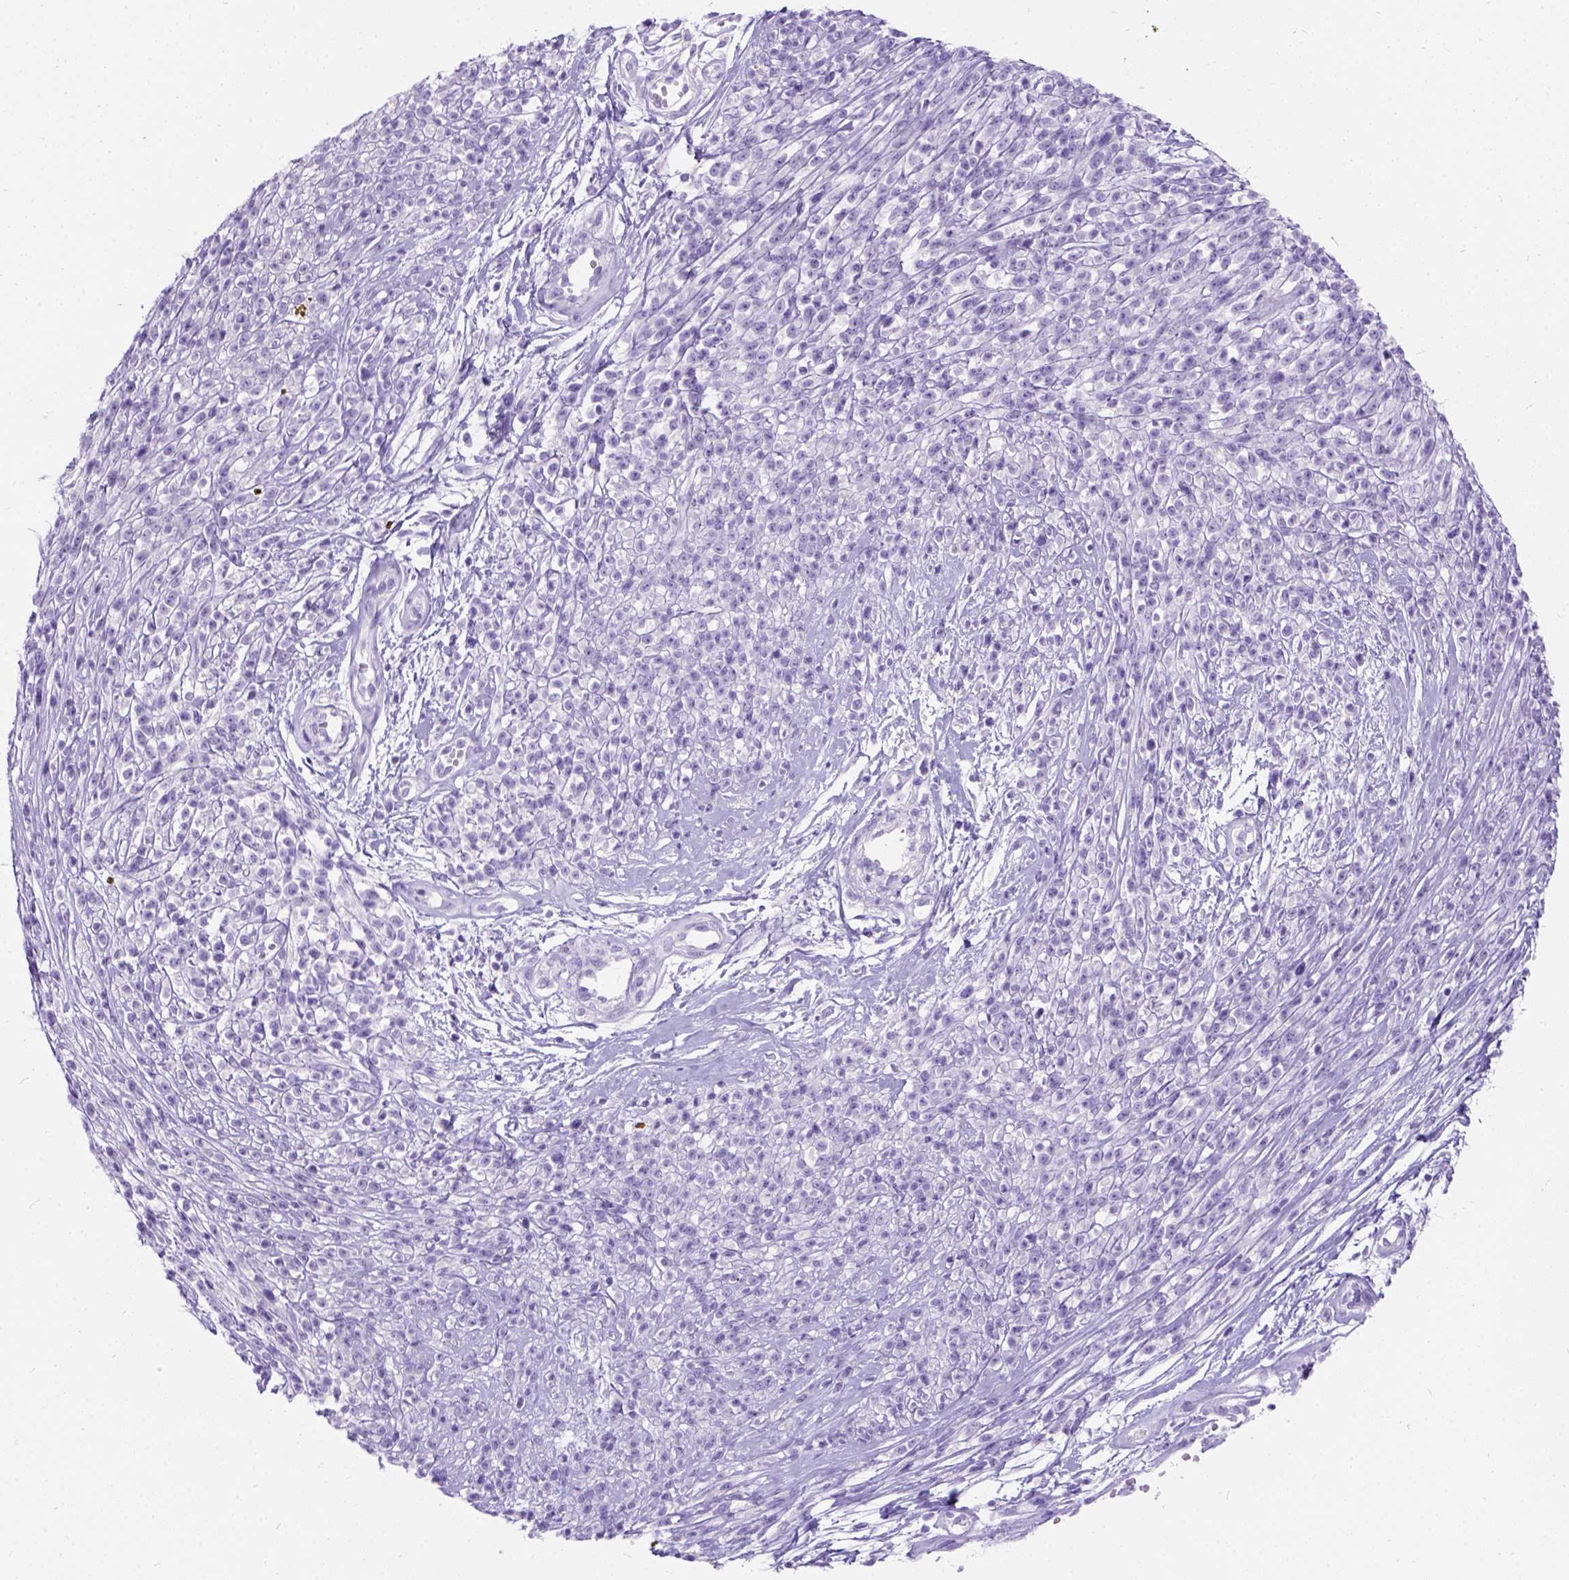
{"staining": {"intensity": "negative", "quantity": "none", "location": "none"}, "tissue": "melanoma", "cell_type": "Tumor cells", "image_type": "cancer", "snomed": [{"axis": "morphology", "description": "Malignant melanoma, NOS"}, {"axis": "topography", "description": "Skin"}, {"axis": "topography", "description": "Skin of trunk"}], "caption": "Tumor cells show no significant staining in melanoma.", "gene": "C7orf57", "patient": {"sex": "male", "age": 74}}